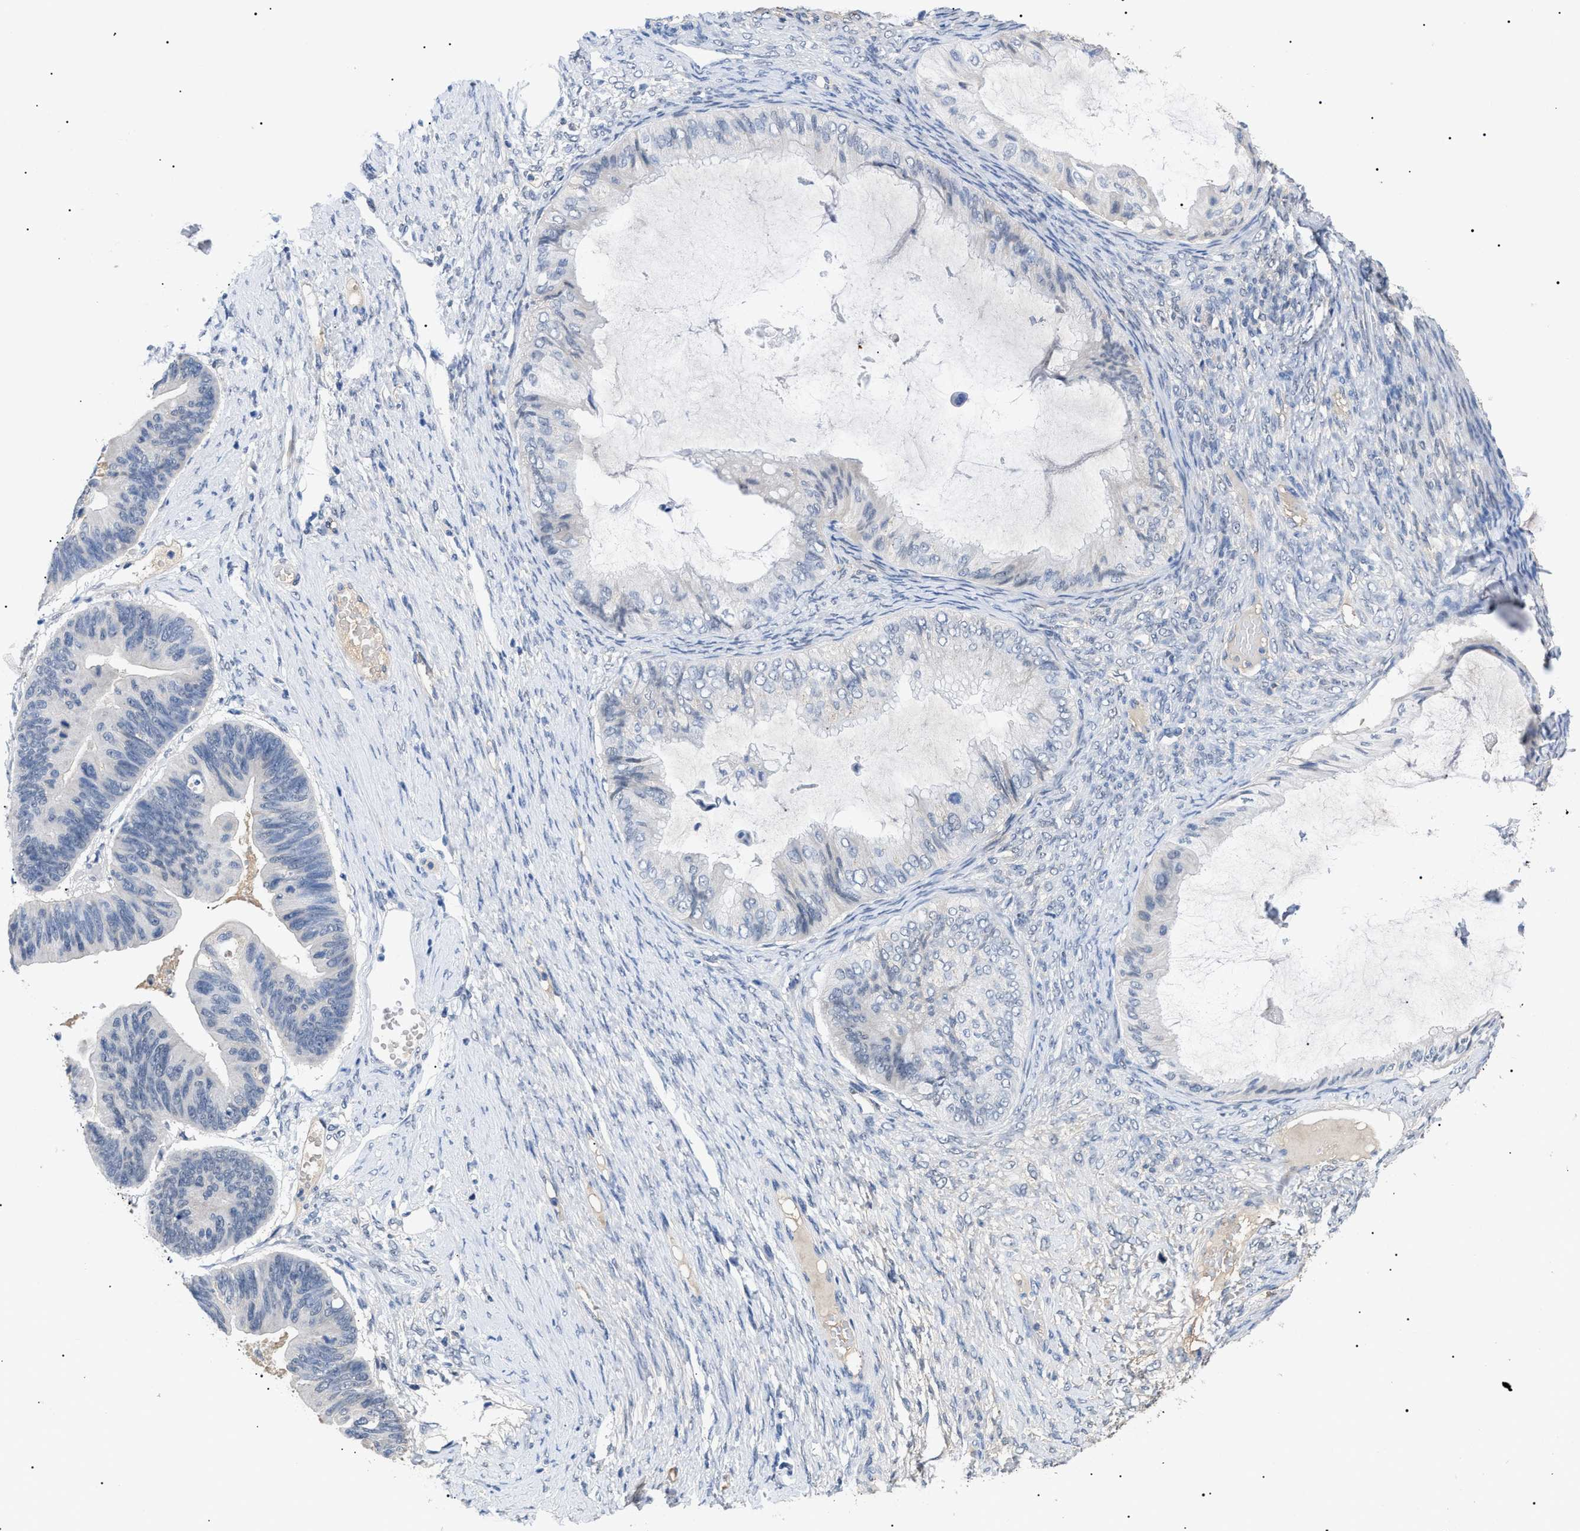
{"staining": {"intensity": "negative", "quantity": "none", "location": "none"}, "tissue": "ovarian cancer", "cell_type": "Tumor cells", "image_type": "cancer", "snomed": [{"axis": "morphology", "description": "Cystadenocarcinoma, mucinous, NOS"}, {"axis": "topography", "description": "Ovary"}], "caption": "DAB (3,3'-diaminobenzidine) immunohistochemical staining of human mucinous cystadenocarcinoma (ovarian) displays no significant positivity in tumor cells.", "gene": "PRRT2", "patient": {"sex": "female", "age": 61}}